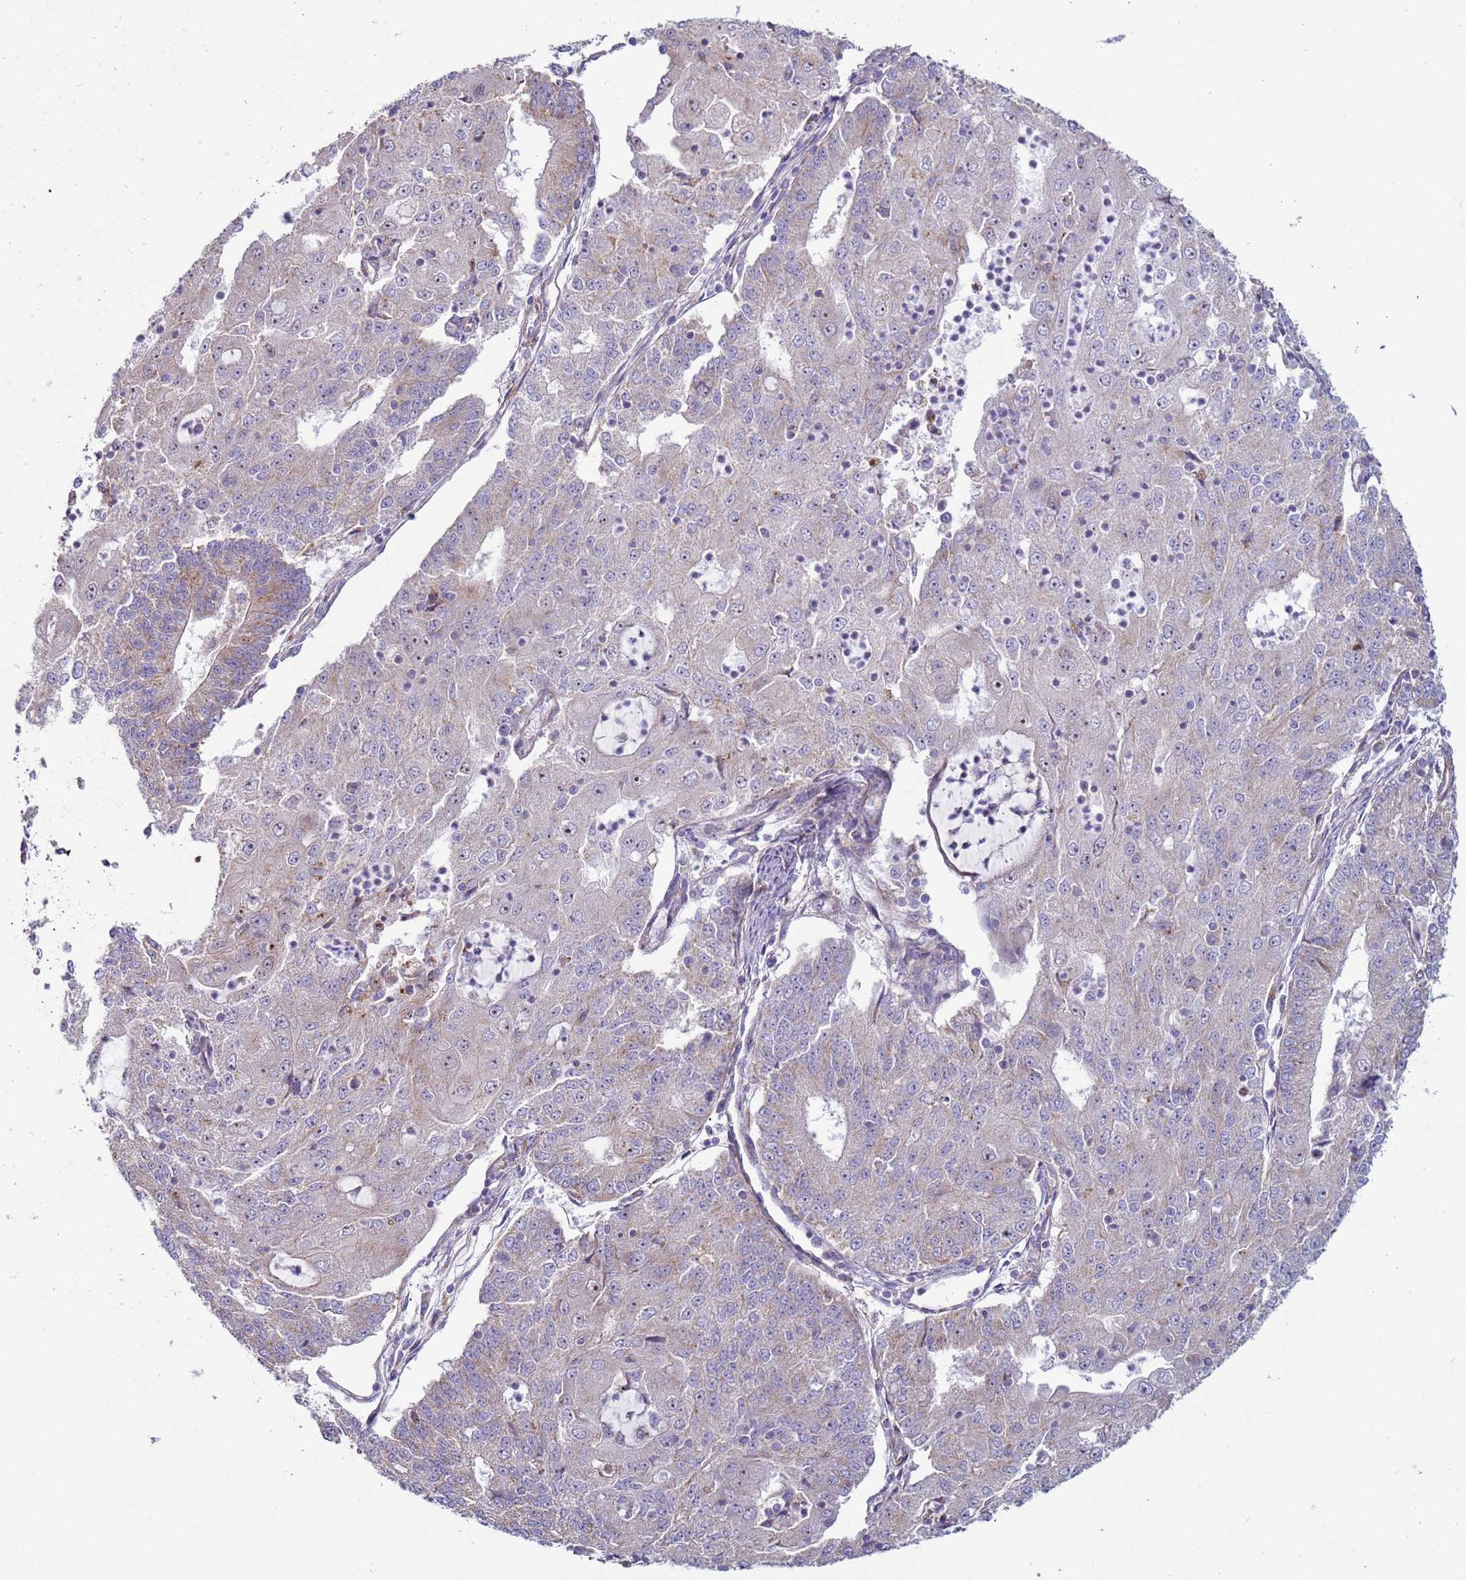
{"staining": {"intensity": "weak", "quantity": "<25%", "location": "cytoplasmic/membranous"}, "tissue": "endometrial cancer", "cell_type": "Tumor cells", "image_type": "cancer", "snomed": [{"axis": "morphology", "description": "Adenocarcinoma, NOS"}, {"axis": "topography", "description": "Endometrium"}], "caption": "Endometrial adenocarcinoma was stained to show a protein in brown. There is no significant expression in tumor cells.", "gene": "HEATR1", "patient": {"sex": "female", "age": 56}}